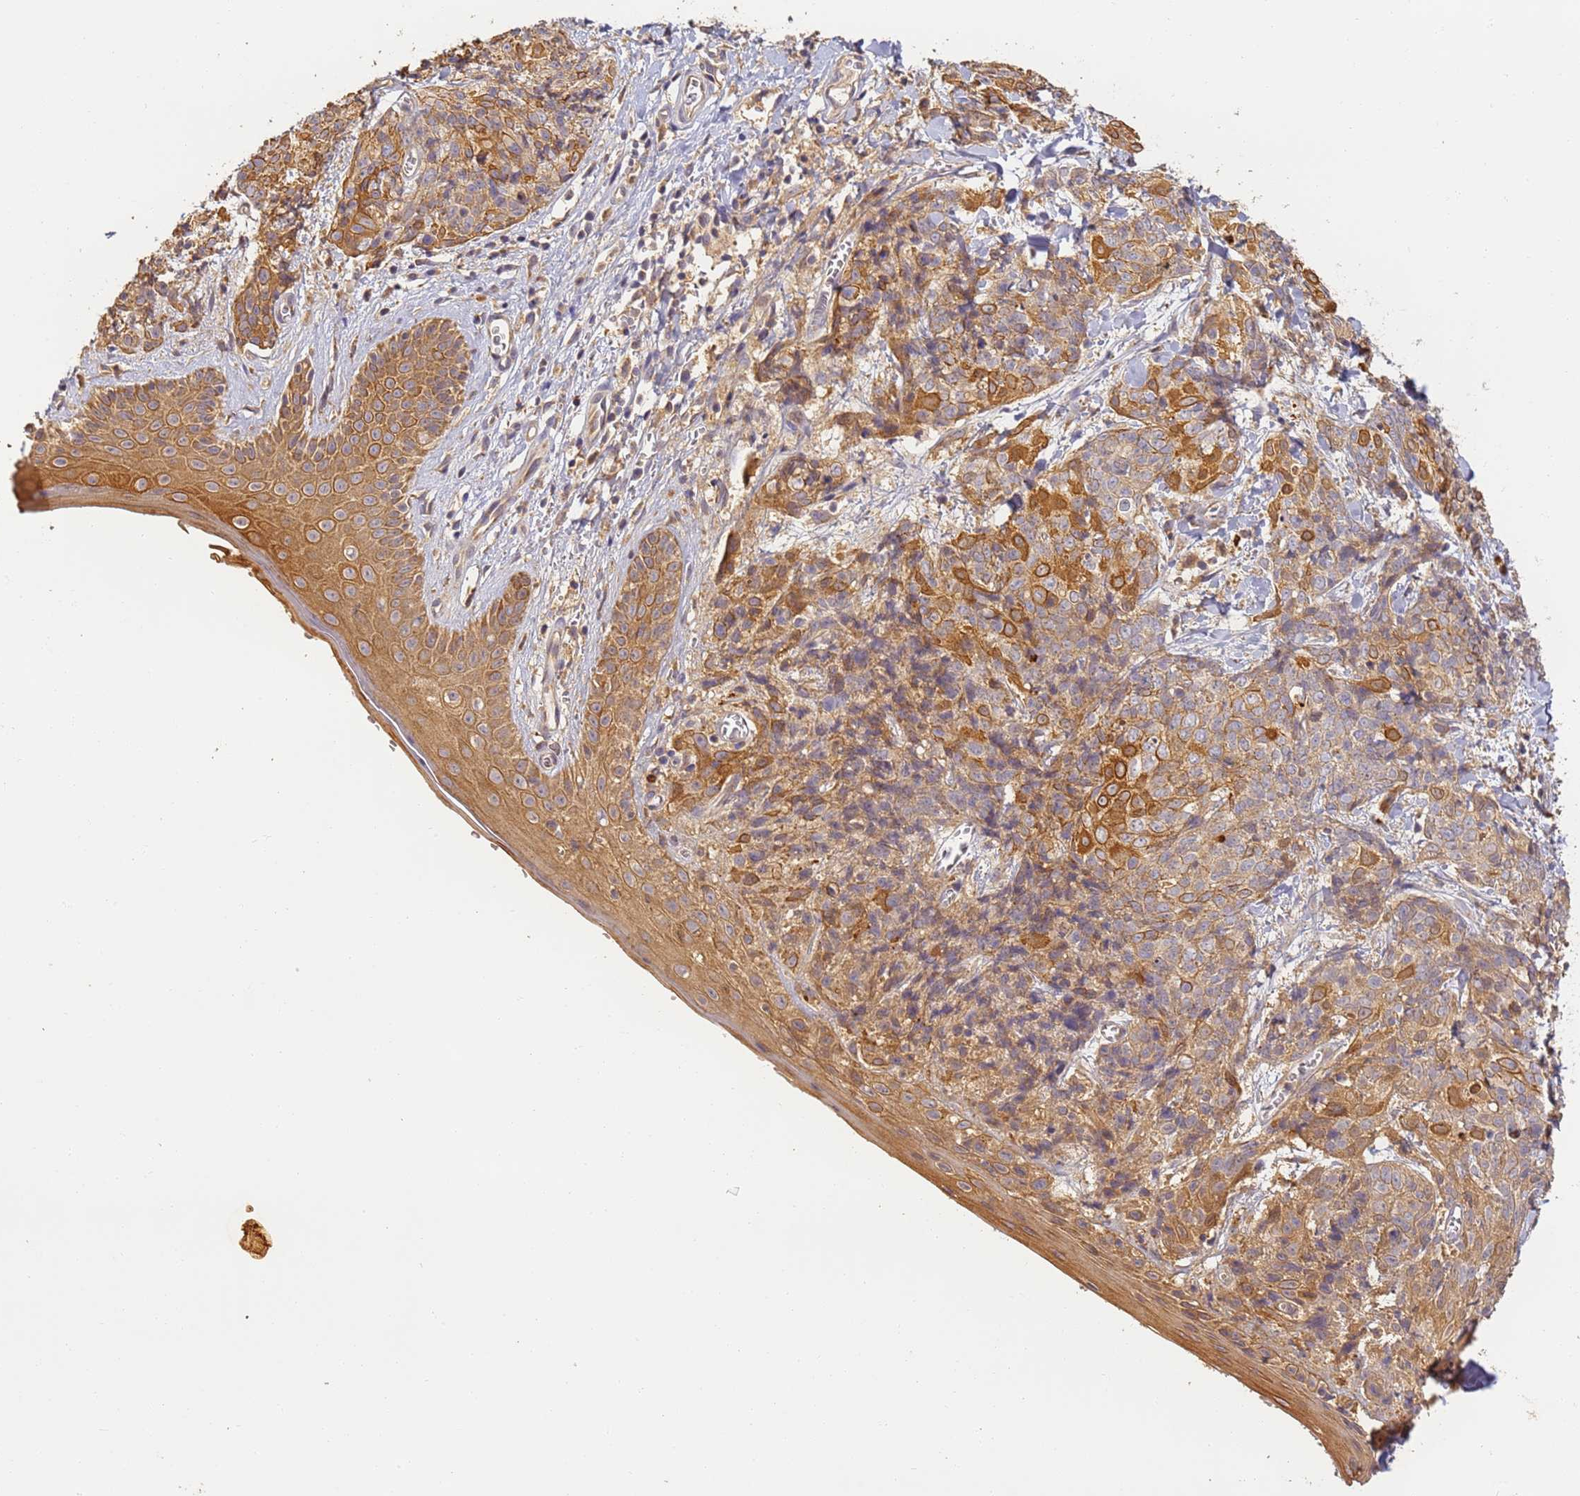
{"staining": {"intensity": "moderate", "quantity": ">75%", "location": "cytoplasmic/membranous"}, "tissue": "skin cancer", "cell_type": "Tumor cells", "image_type": "cancer", "snomed": [{"axis": "morphology", "description": "Squamous cell carcinoma, NOS"}, {"axis": "topography", "description": "Skin"}, {"axis": "topography", "description": "Vulva"}], "caption": "Immunohistochemical staining of squamous cell carcinoma (skin) exhibits moderate cytoplasmic/membranous protein positivity in about >75% of tumor cells. (Brightfield microscopy of DAB IHC at high magnification).", "gene": "TIGAR", "patient": {"sex": "female", "age": 85}}